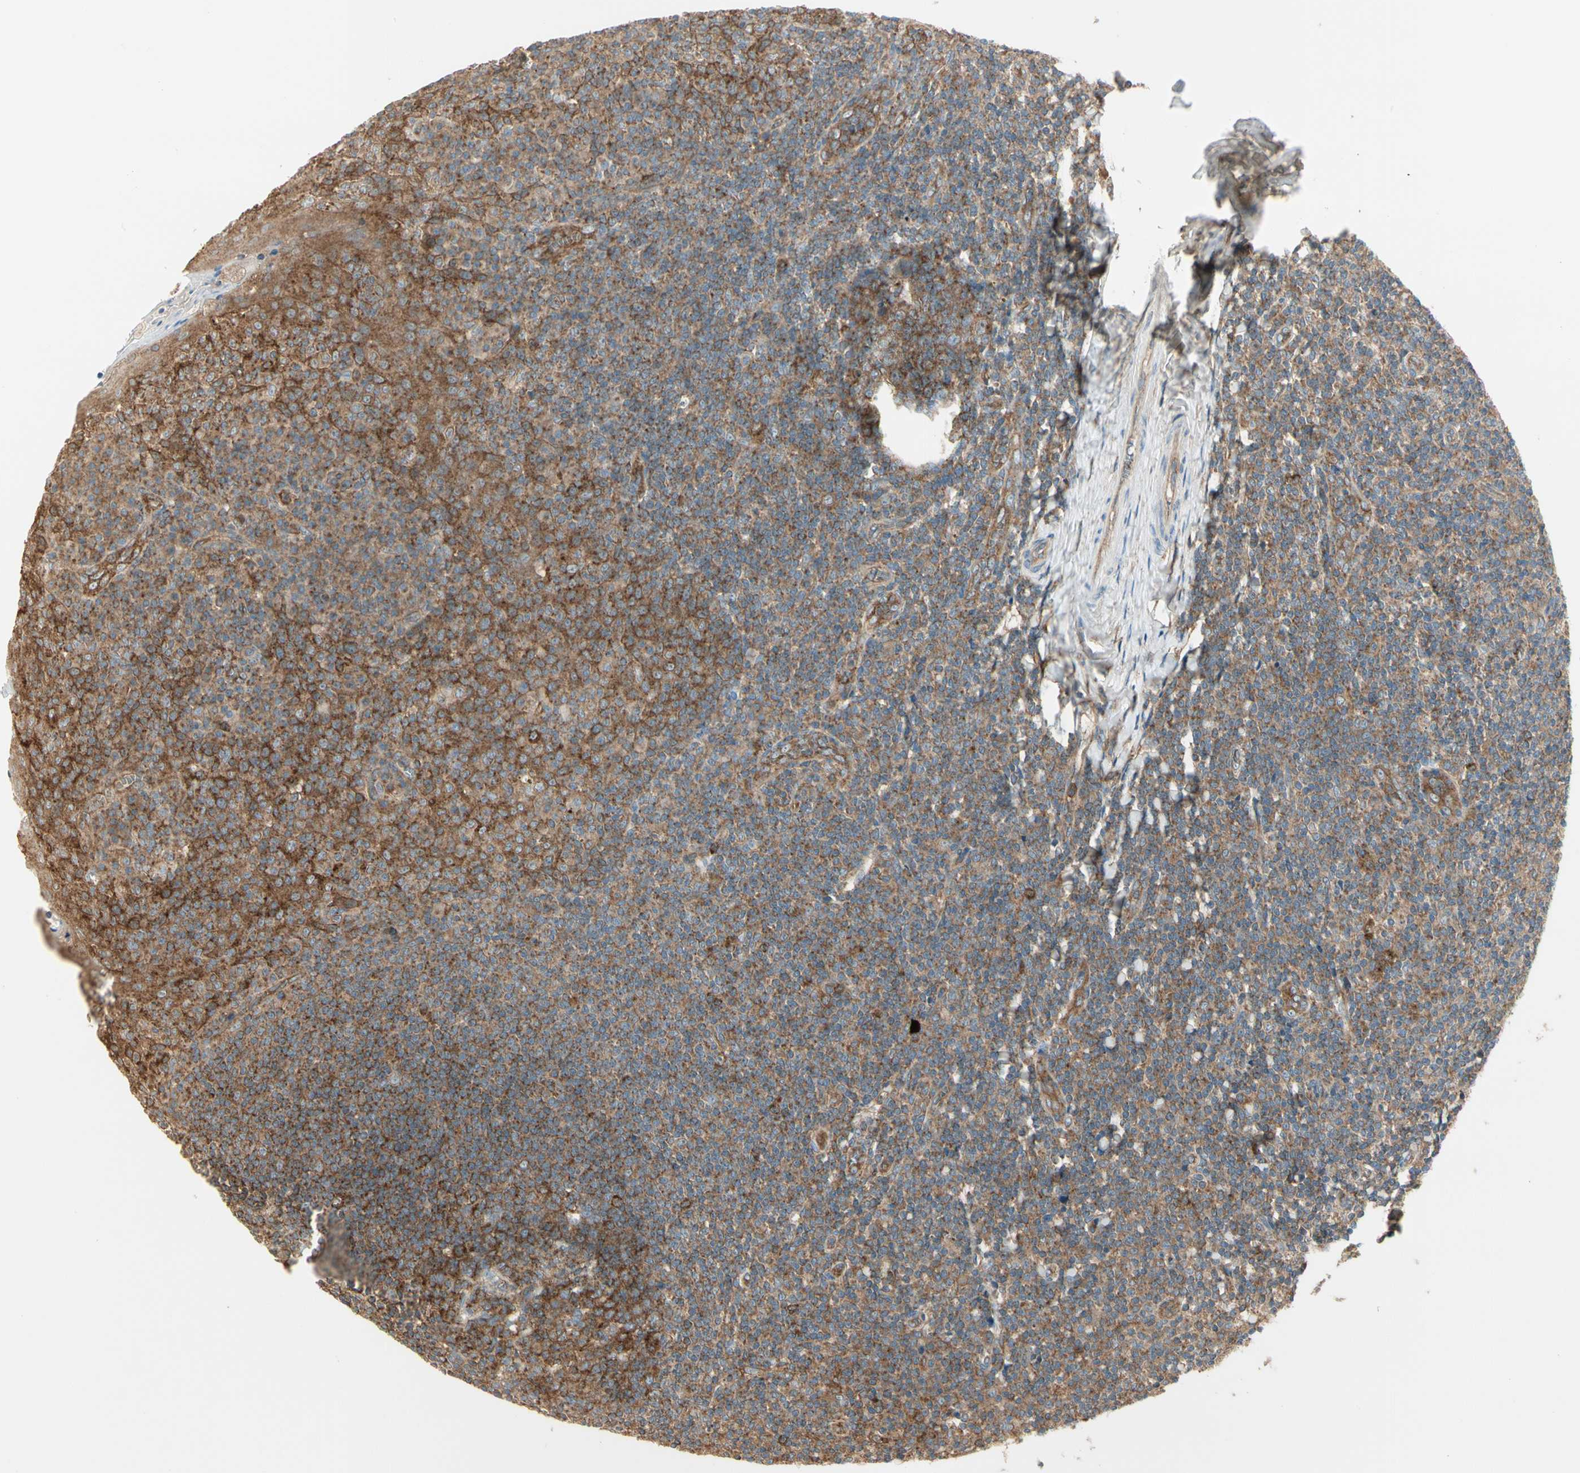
{"staining": {"intensity": "moderate", "quantity": ">75%", "location": "cytoplasmic/membranous"}, "tissue": "tonsil", "cell_type": "Germinal center cells", "image_type": "normal", "snomed": [{"axis": "morphology", "description": "Normal tissue, NOS"}, {"axis": "topography", "description": "Tonsil"}], "caption": "A photomicrograph of human tonsil stained for a protein shows moderate cytoplasmic/membranous brown staining in germinal center cells. Nuclei are stained in blue.", "gene": "AGFG1", "patient": {"sex": "male", "age": 31}}